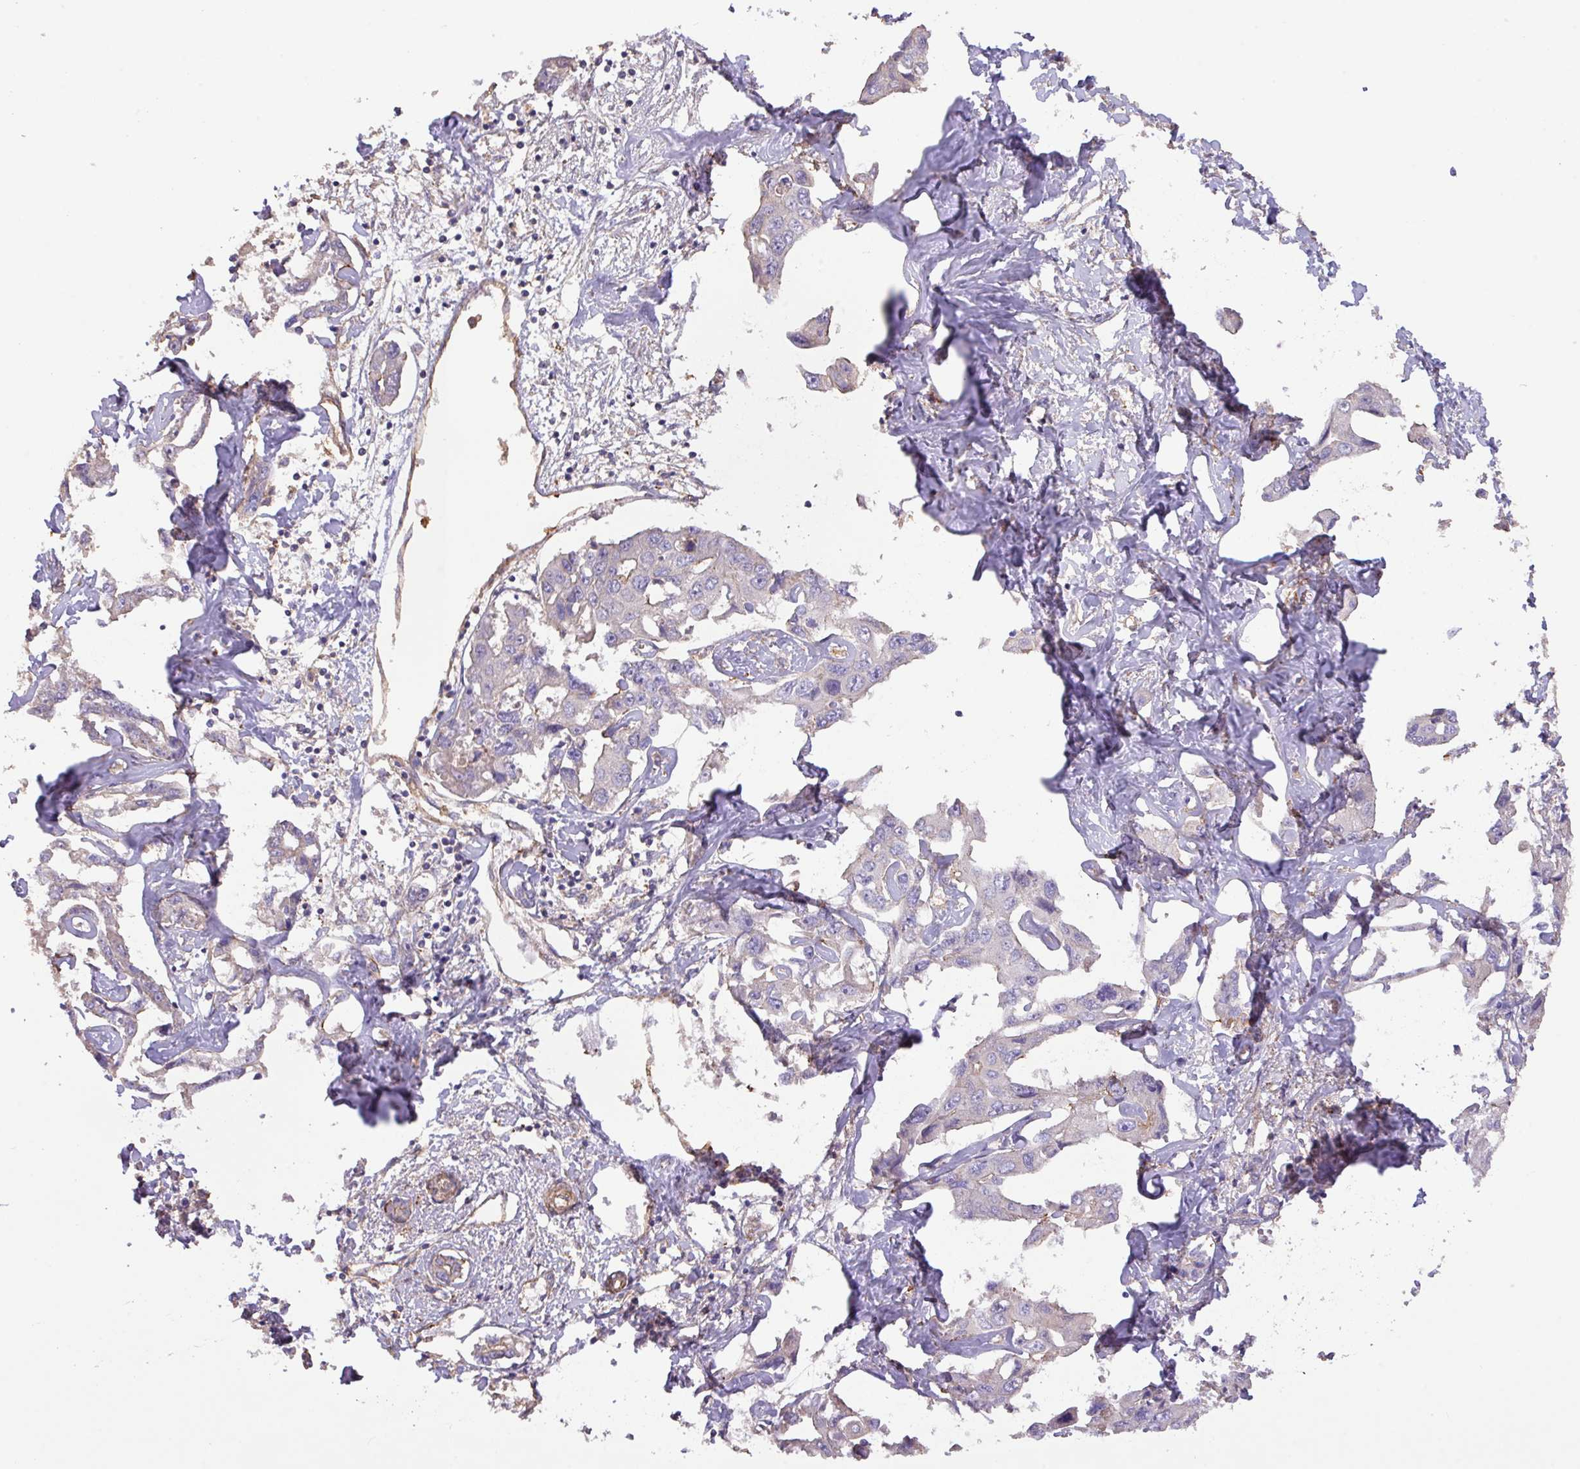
{"staining": {"intensity": "negative", "quantity": "none", "location": "none"}, "tissue": "liver cancer", "cell_type": "Tumor cells", "image_type": "cancer", "snomed": [{"axis": "morphology", "description": "Cholangiocarcinoma"}, {"axis": "topography", "description": "Liver"}], "caption": "Micrograph shows no protein staining in tumor cells of liver cancer (cholangiocarcinoma) tissue.", "gene": "CALML4", "patient": {"sex": "male", "age": 59}}